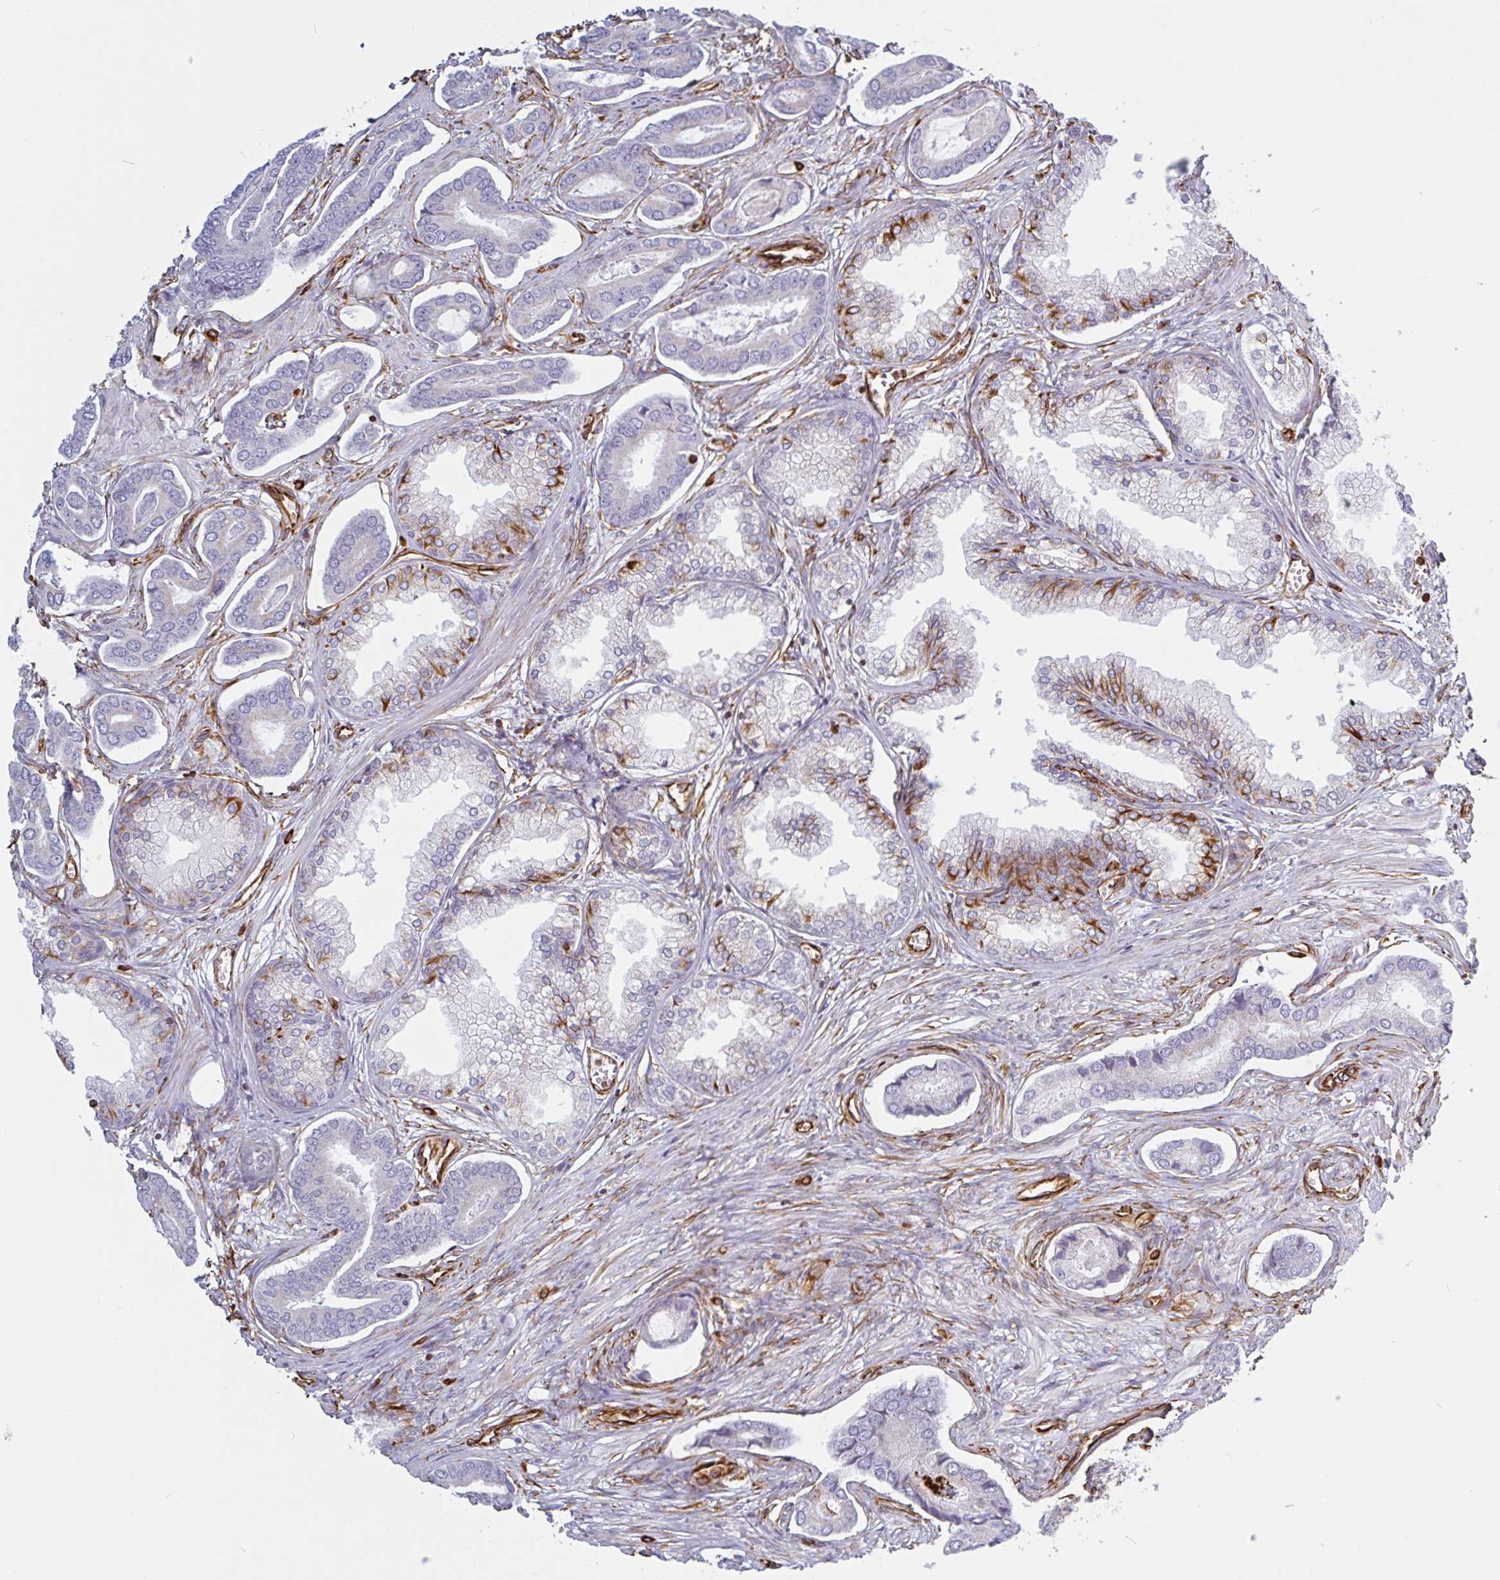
{"staining": {"intensity": "negative", "quantity": "none", "location": "none"}, "tissue": "prostate cancer", "cell_type": "Tumor cells", "image_type": "cancer", "snomed": [{"axis": "morphology", "description": "Adenocarcinoma, NOS"}, {"axis": "topography", "description": "Prostate and seminal vesicle, NOS"}], "caption": "A histopathology image of prostate cancer stained for a protein reveals no brown staining in tumor cells.", "gene": "PPFIA1", "patient": {"sex": "male", "age": 76}}